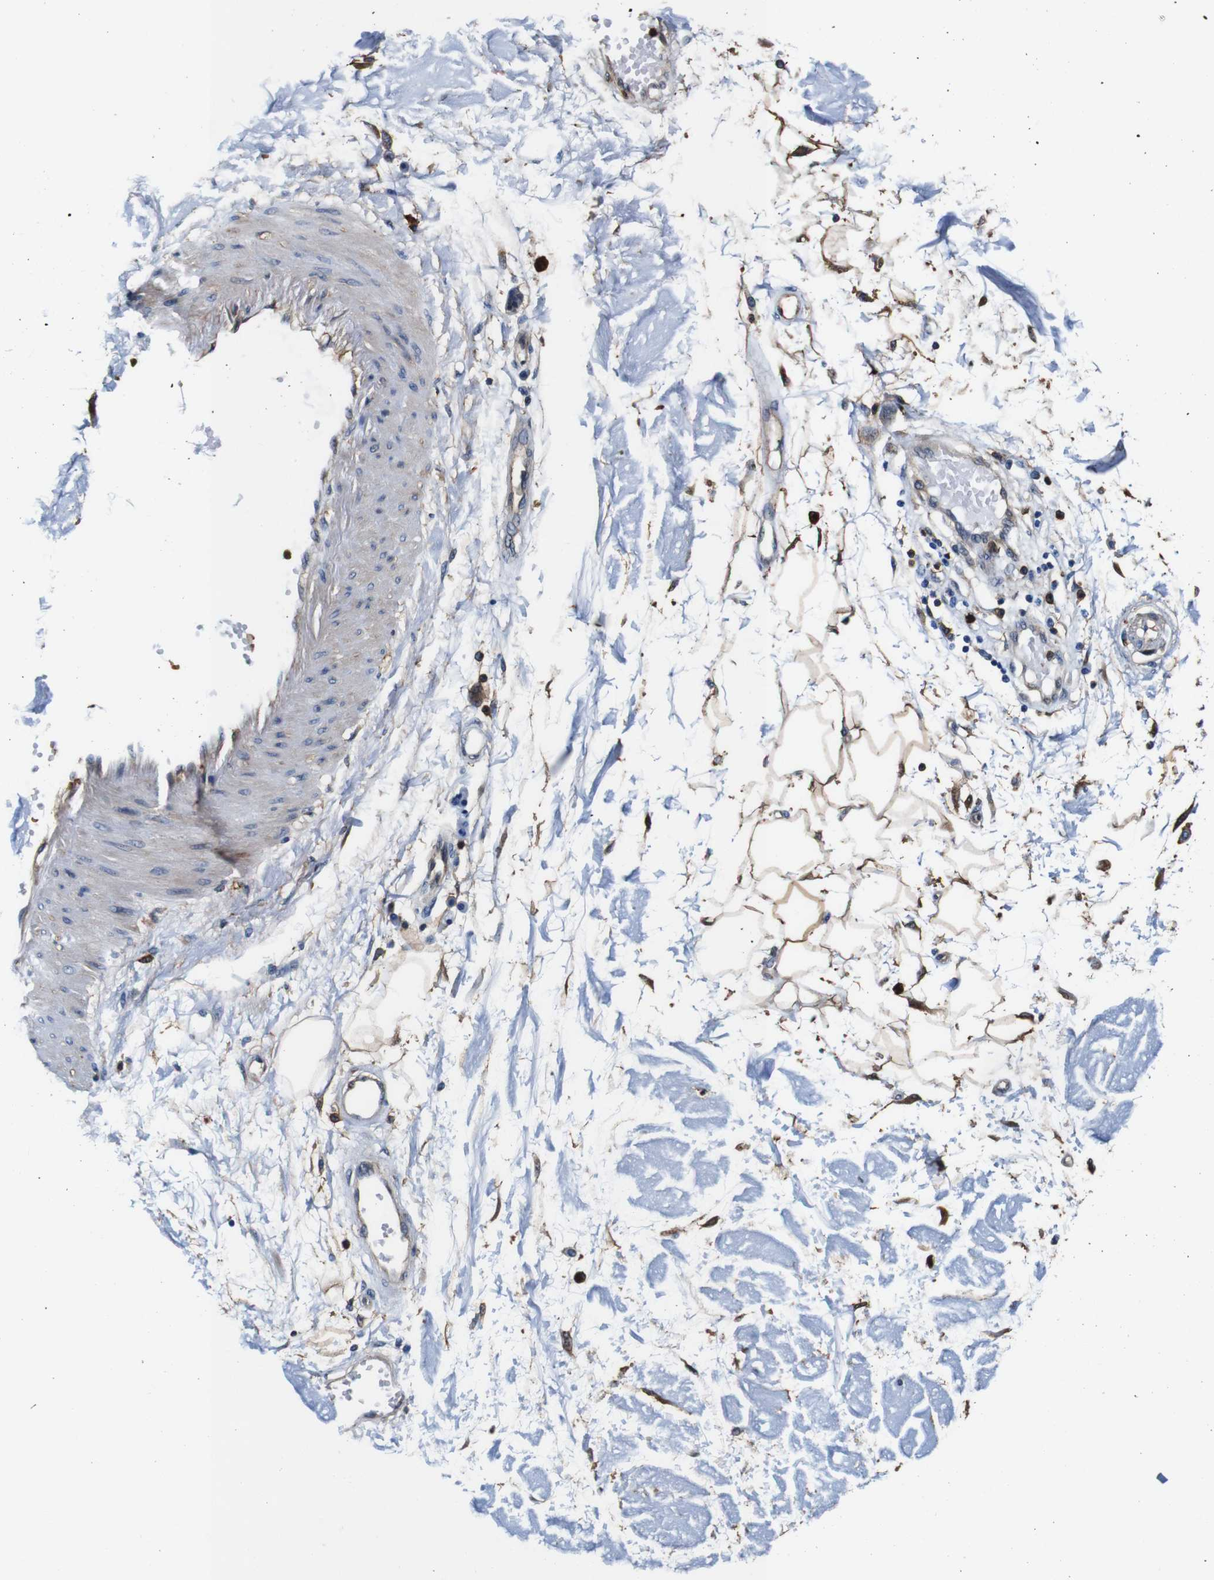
{"staining": {"intensity": "moderate", "quantity": ">75%", "location": "cytoplasmic/membranous,nuclear"}, "tissue": "adipose tissue", "cell_type": "Adipocytes", "image_type": "normal", "snomed": [{"axis": "morphology", "description": "Squamous cell carcinoma, NOS"}, {"axis": "topography", "description": "Skin"}], "caption": "The image shows immunohistochemical staining of unremarkable adipose tissue. There is moderate cytoplasmic/membranous,nuclear expression is appreciated in about >75% of adipocytes. (brown staining indicates protein expression, while blue staining denotes nuclei).", "gene": "ANXA1", "patient": {"sex": "male", "age": 83}}